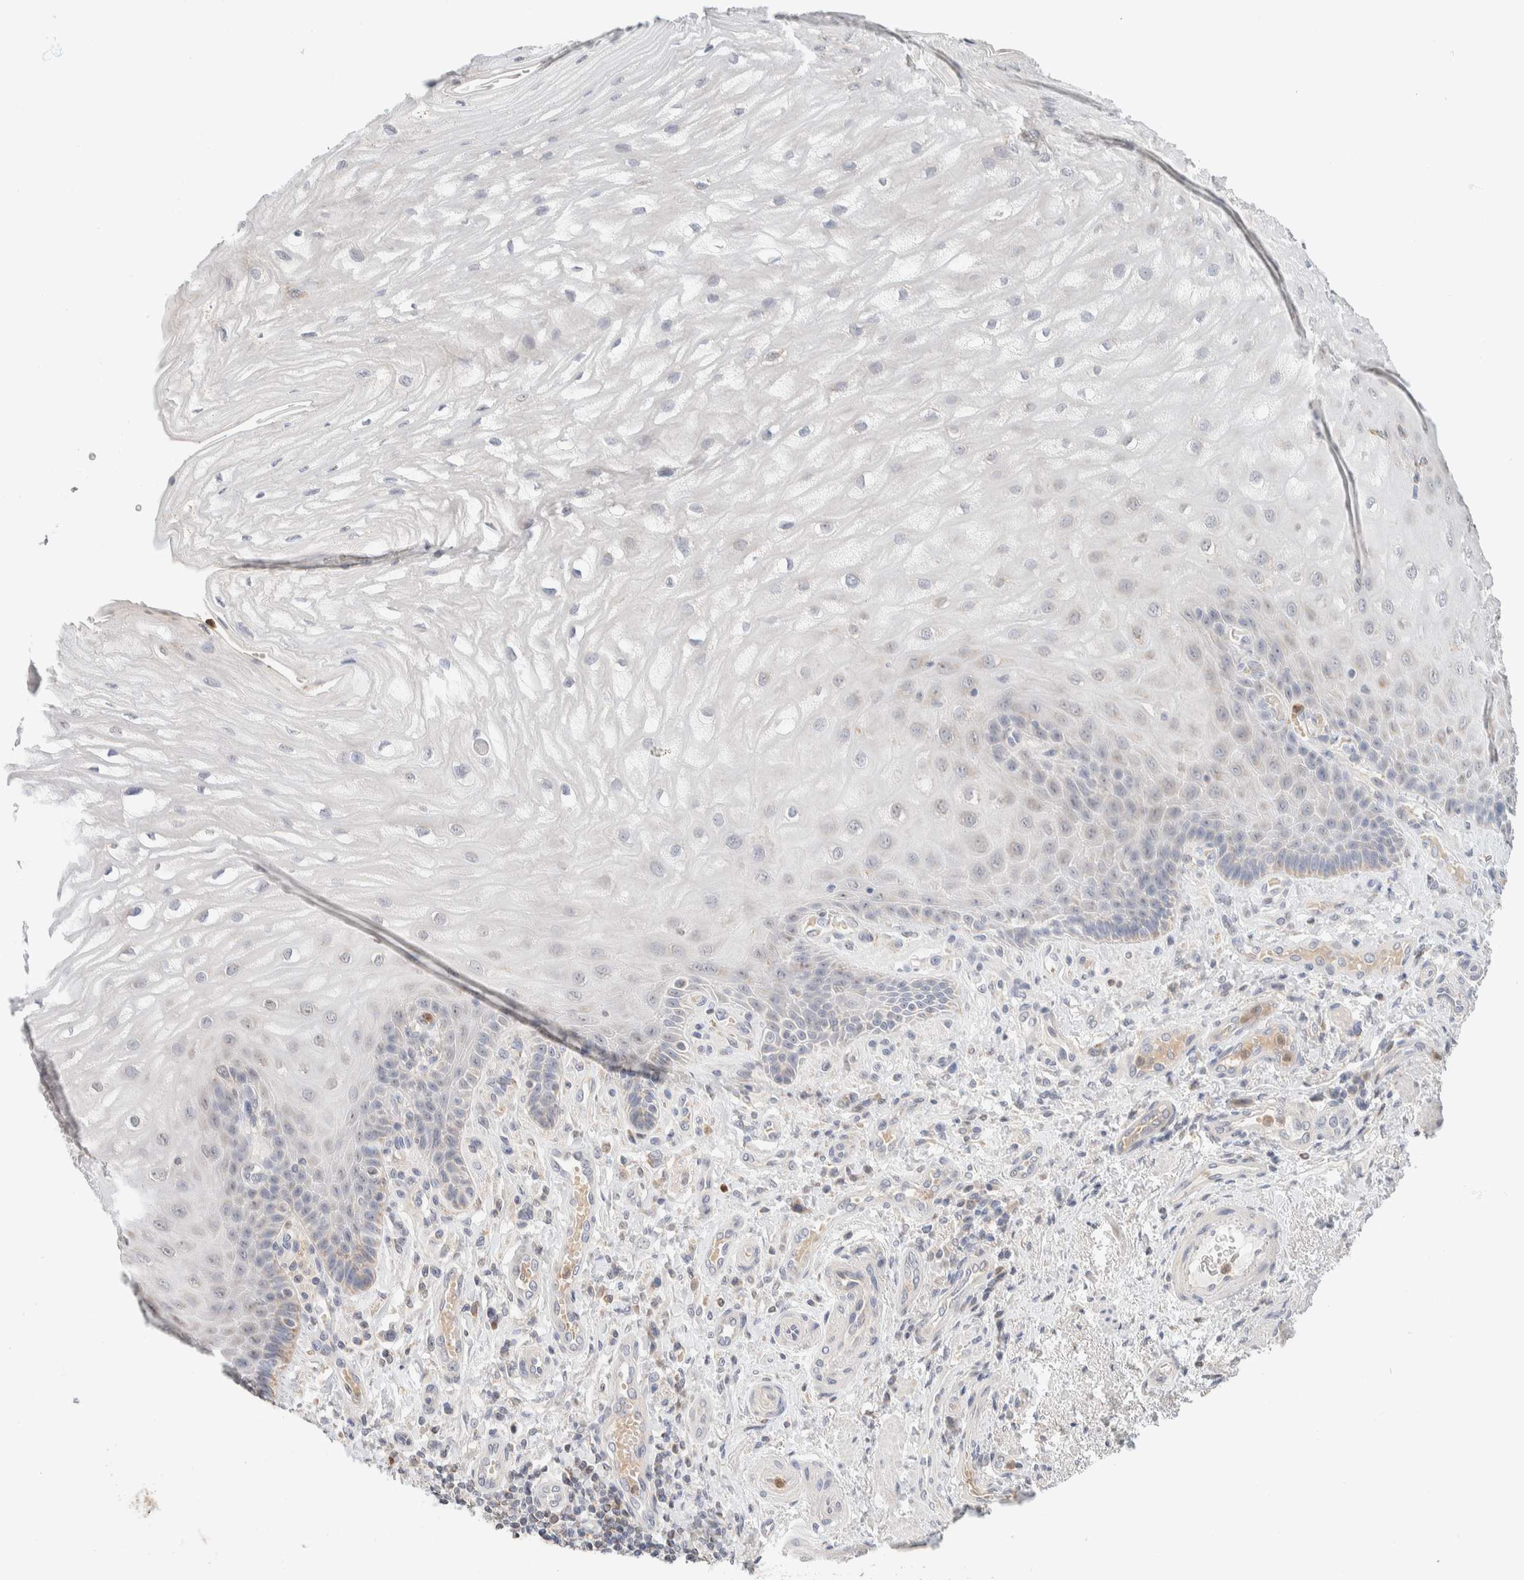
{"staining": {"intensity": "weak", "quantity": "<25%", "location": "cytoplasmic/membranous"}, "tissue": "esophagus", "cell_type": "Squamous epithelial cells", "image_type": "normal", "snomed": [{"axis": "morphology", "description": "Normal tissue, NOS"}, {"axis": "topography", "description": "Esophagus"}], "caption": "A high-resolution photomicrograph shows immunohistochemistry staining of benign esophagus, which demonstrates no significant staining in squamous epithelial cells.", "gene": "HDHD3", "patient": {"sex": "male", "age": 54}}